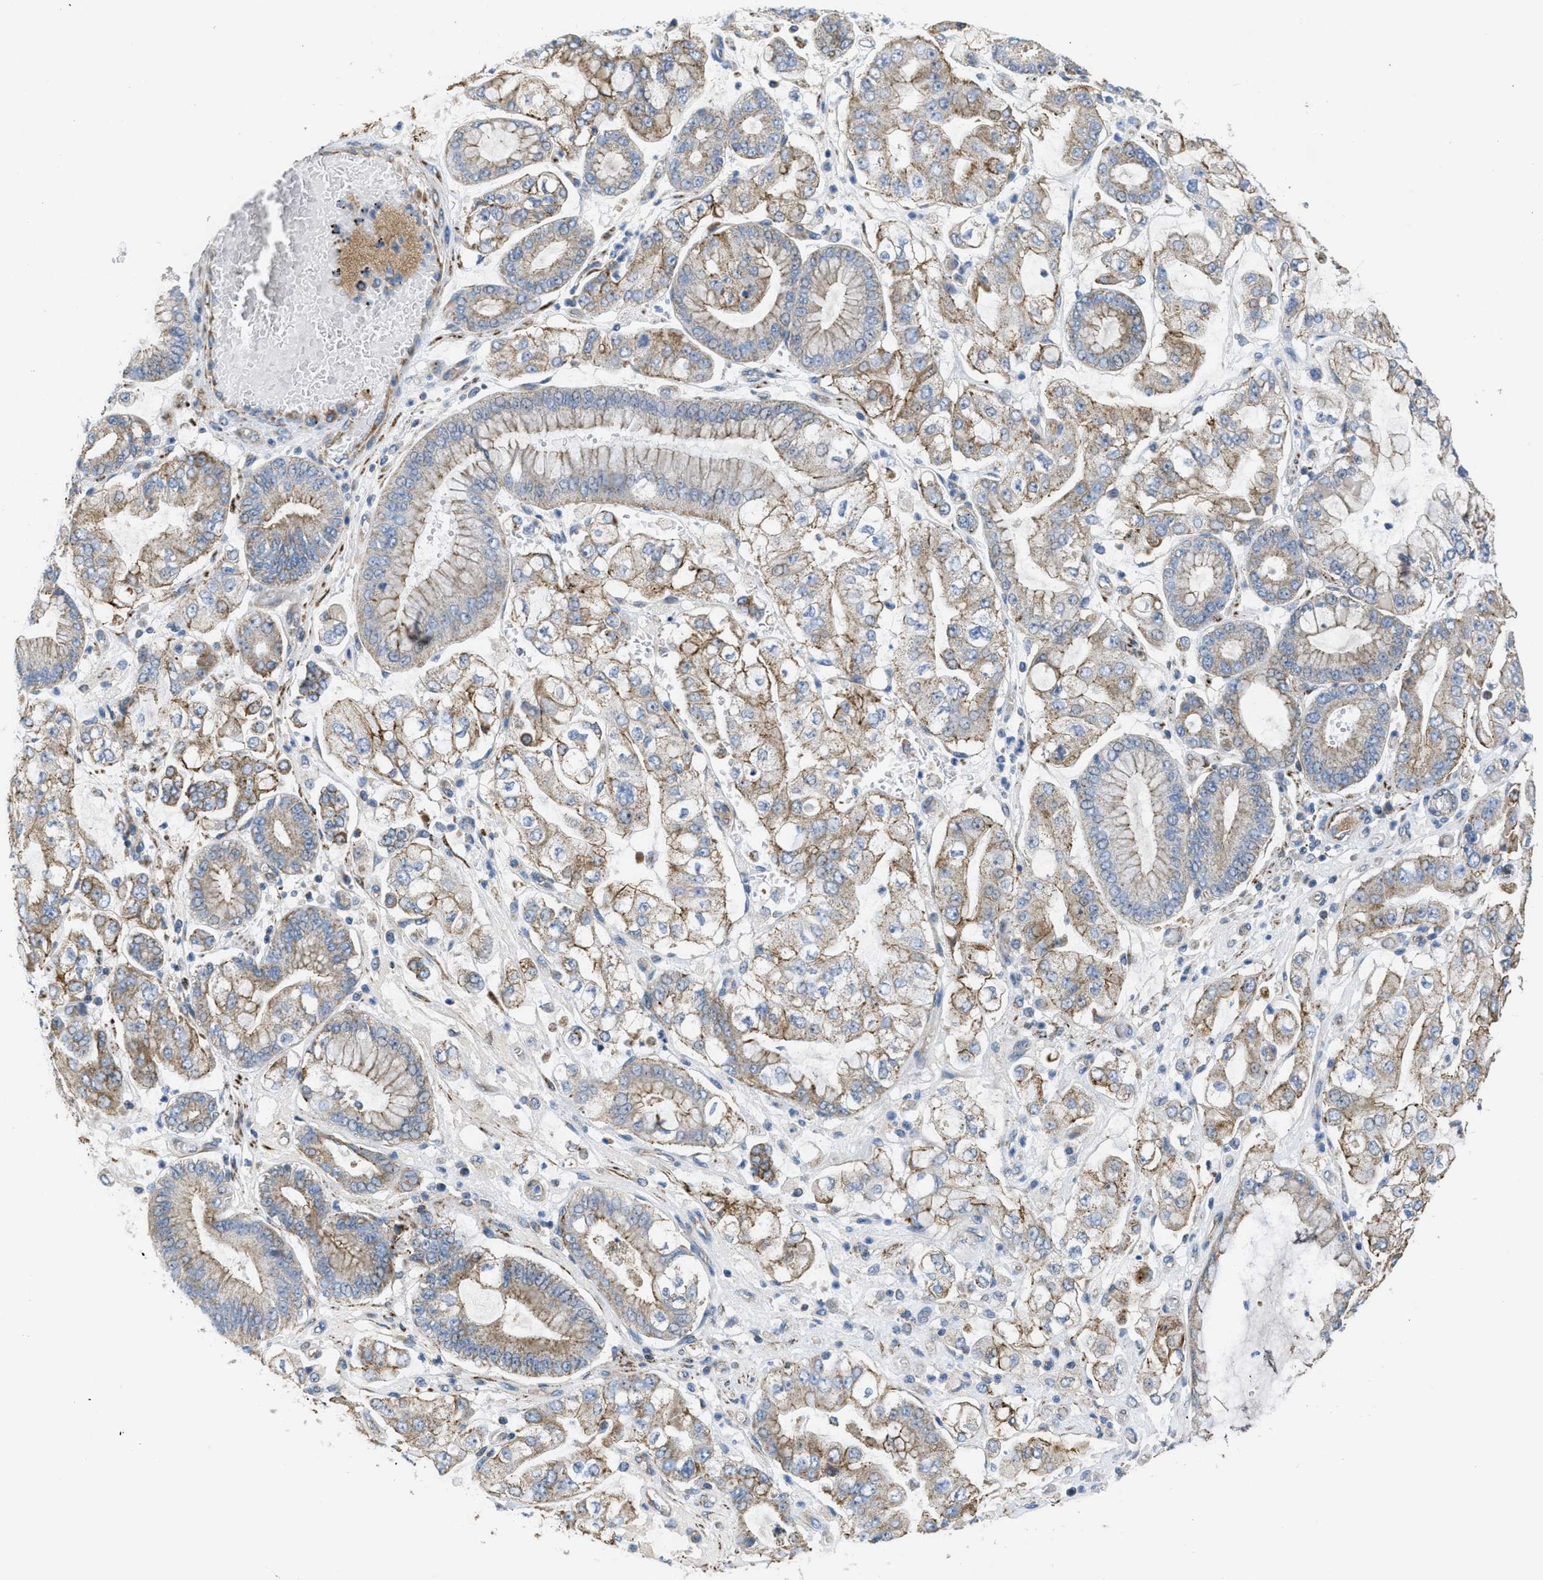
{"staining": {"intensity": "moderate", "quantity": ">75%", "location": "cytoplasmic/membranous"}, "tissue": "stomach cancer", "cell_type": "Tumor cells", "image_type": "cancer", "snomed": [{"axis": "morphology", "description": "Adenocarcinoma, NOS"}, {"axis": "topography", "description": "Stomach"}], "caption": "An IHC image of neoplastic tissue is shown. Protein staining in brown highlights moderate cytoplasmic/membranous positivity in stomach cancer within tumor cells.", "gene": "BTN3A1", "patient": {"sex": "male", "age": 76}}